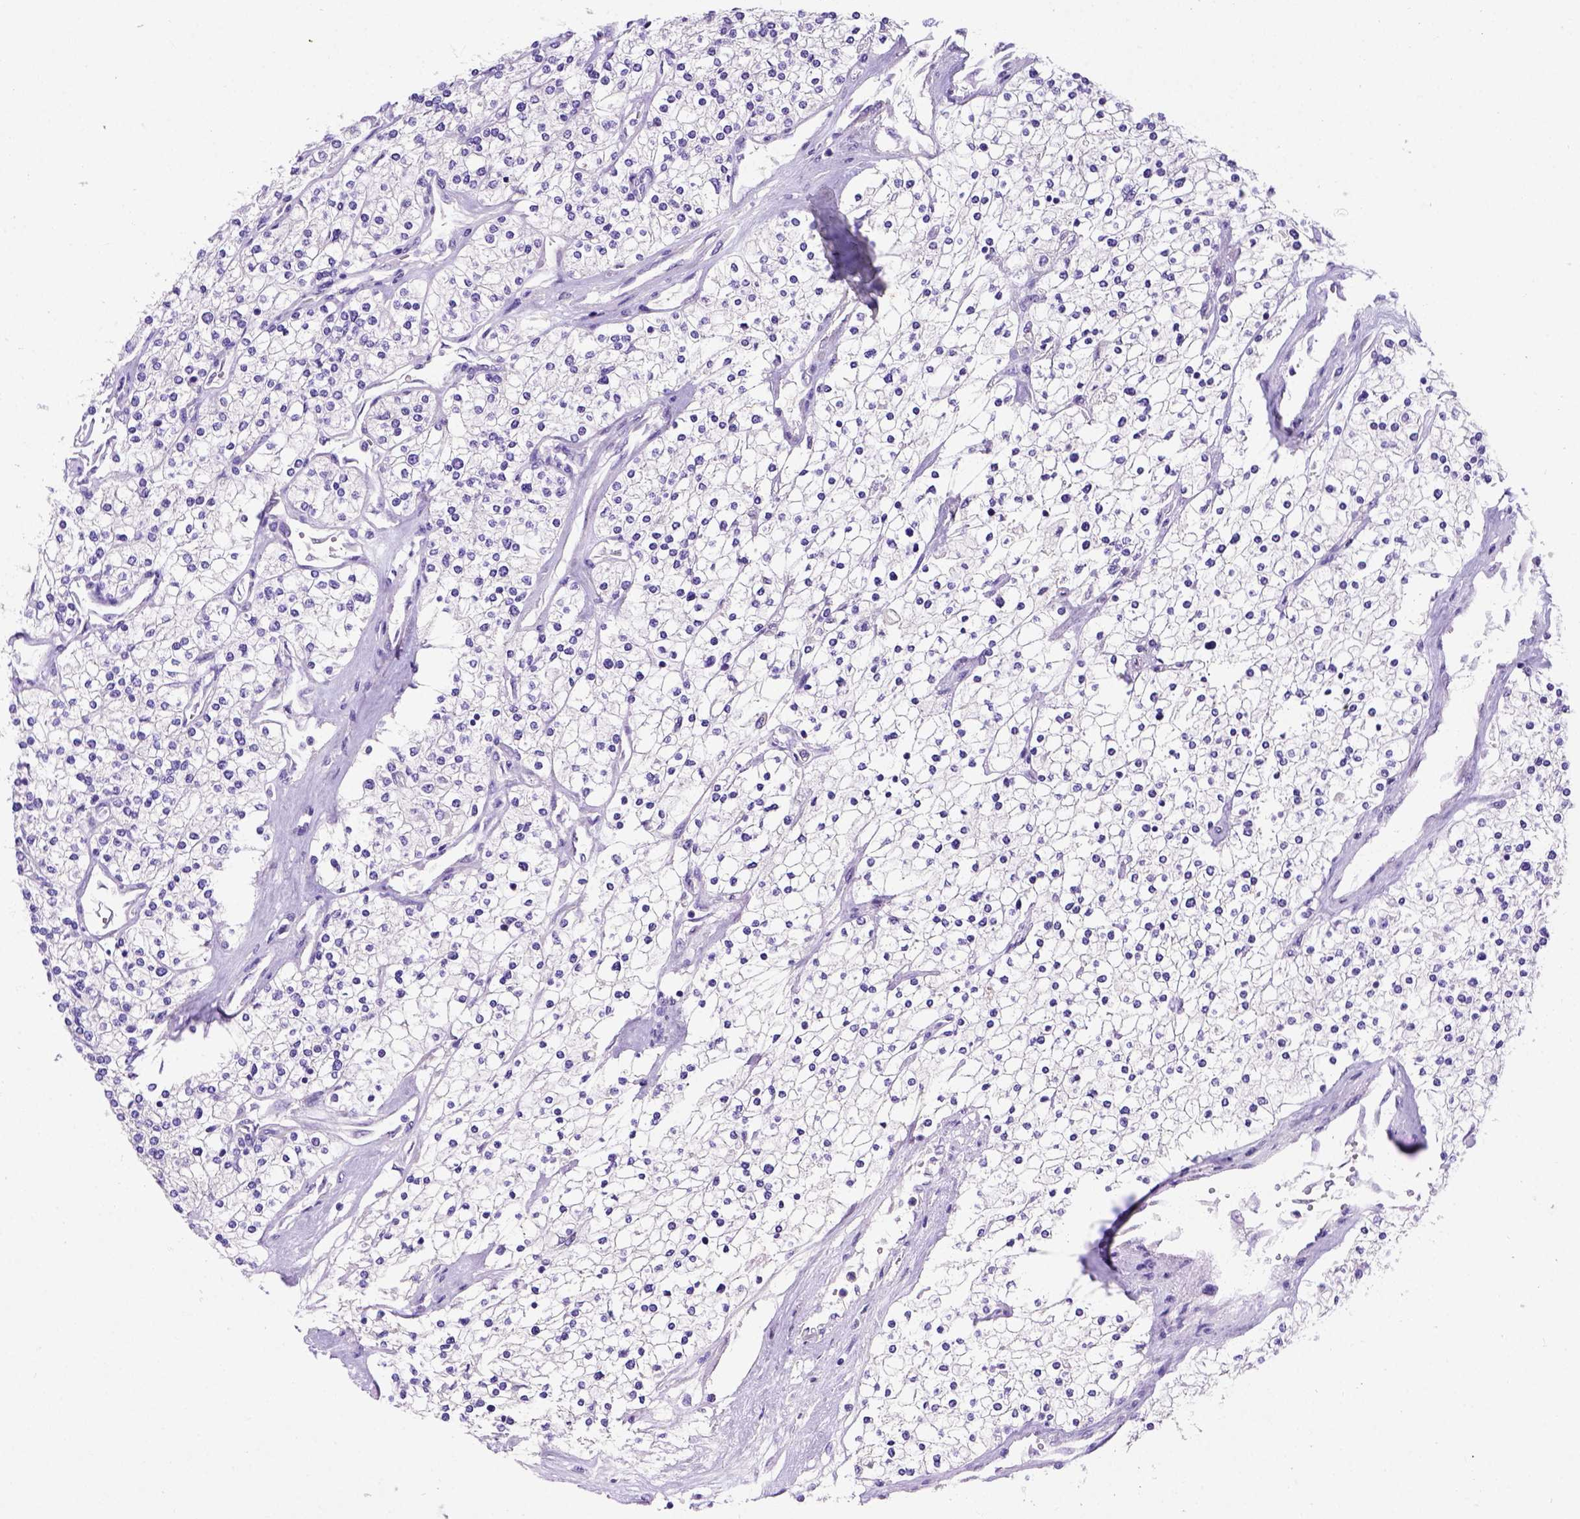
{"staining": {"intensity": "negative", "quantity": "none", "location": "none"}, "tissue": "renal cancer", "cell_type": "Tumor cells", "image_type": "cancer", "snomed": [{"axis": "morphology", "description": "Adenocarcinoma, NOS"}, {"axis": "topography", "description": "Kidney"}], "caption": "Immunohistochemical staining of human renal cancer (adenocarcinoma) displays no significant positivity in tumor cells. (Brightfield microscopy of DAB (3,3'-diaminobenzidine) IHC at high magnification).", "gene": "FAM81B", "patient": {"sex": "male", "age": 80}}